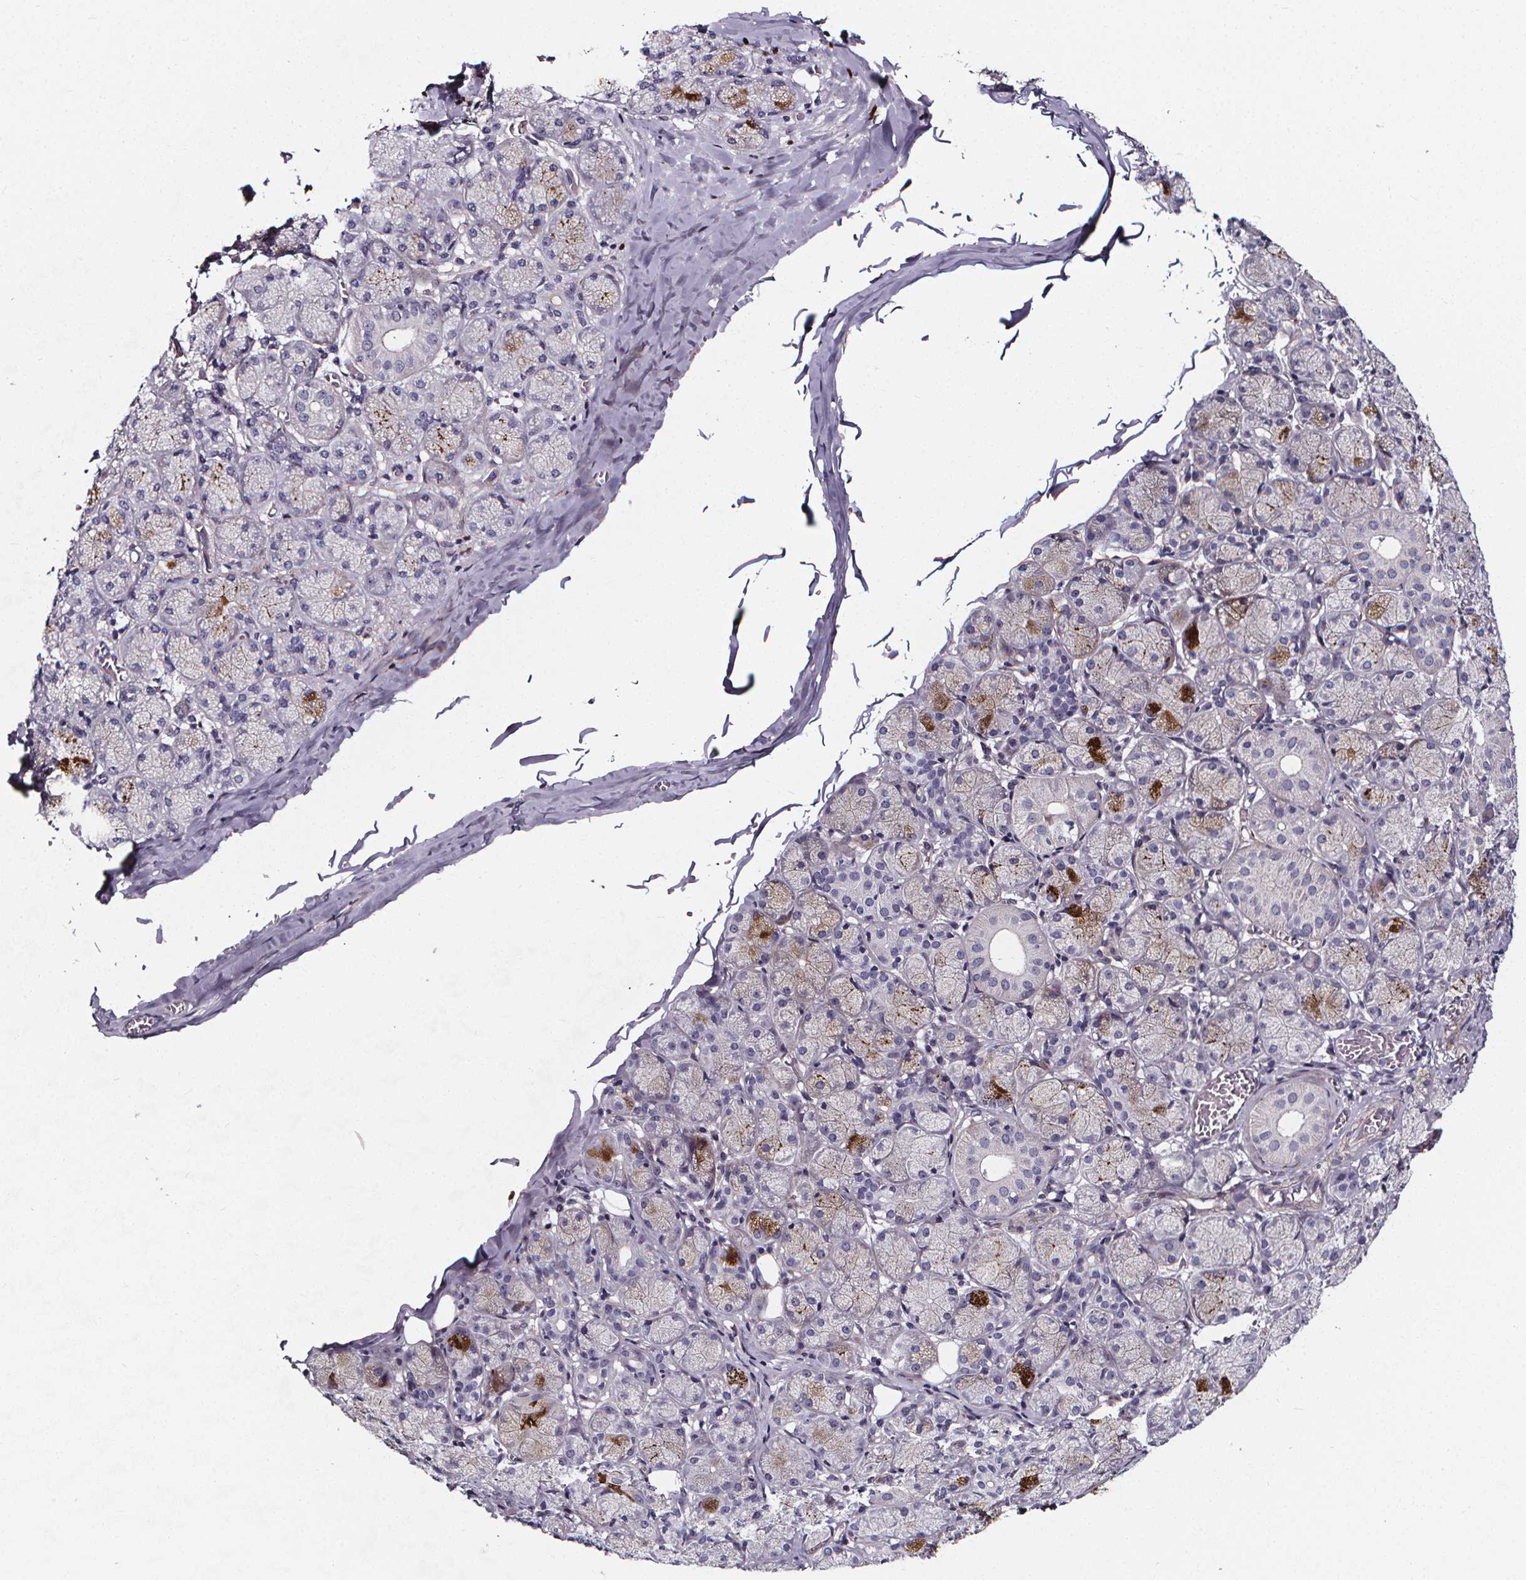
{"staining": {"intensity": "negative", "quantity": "none", "location": "none"}, "tissue": "salivary gland", "cell_type": "Glandular cells", "image_type": "normal", "snomed": [{"axis": "morphology", "description": "Normal tissue, NOS"}, {"axis": "topography", "description": "Salivary gland"}, {"axis": "topography", "description": "Peripheral nerve tissue"}], "caption": "Unremarkable salivary gland was stained to show a protein in brown. There is no significant staining in glandular cells. (DAB IHC with hematoxylin counter stain).", "gene": "AEBP1", "patient": {"sex": "female", "age": 24}}